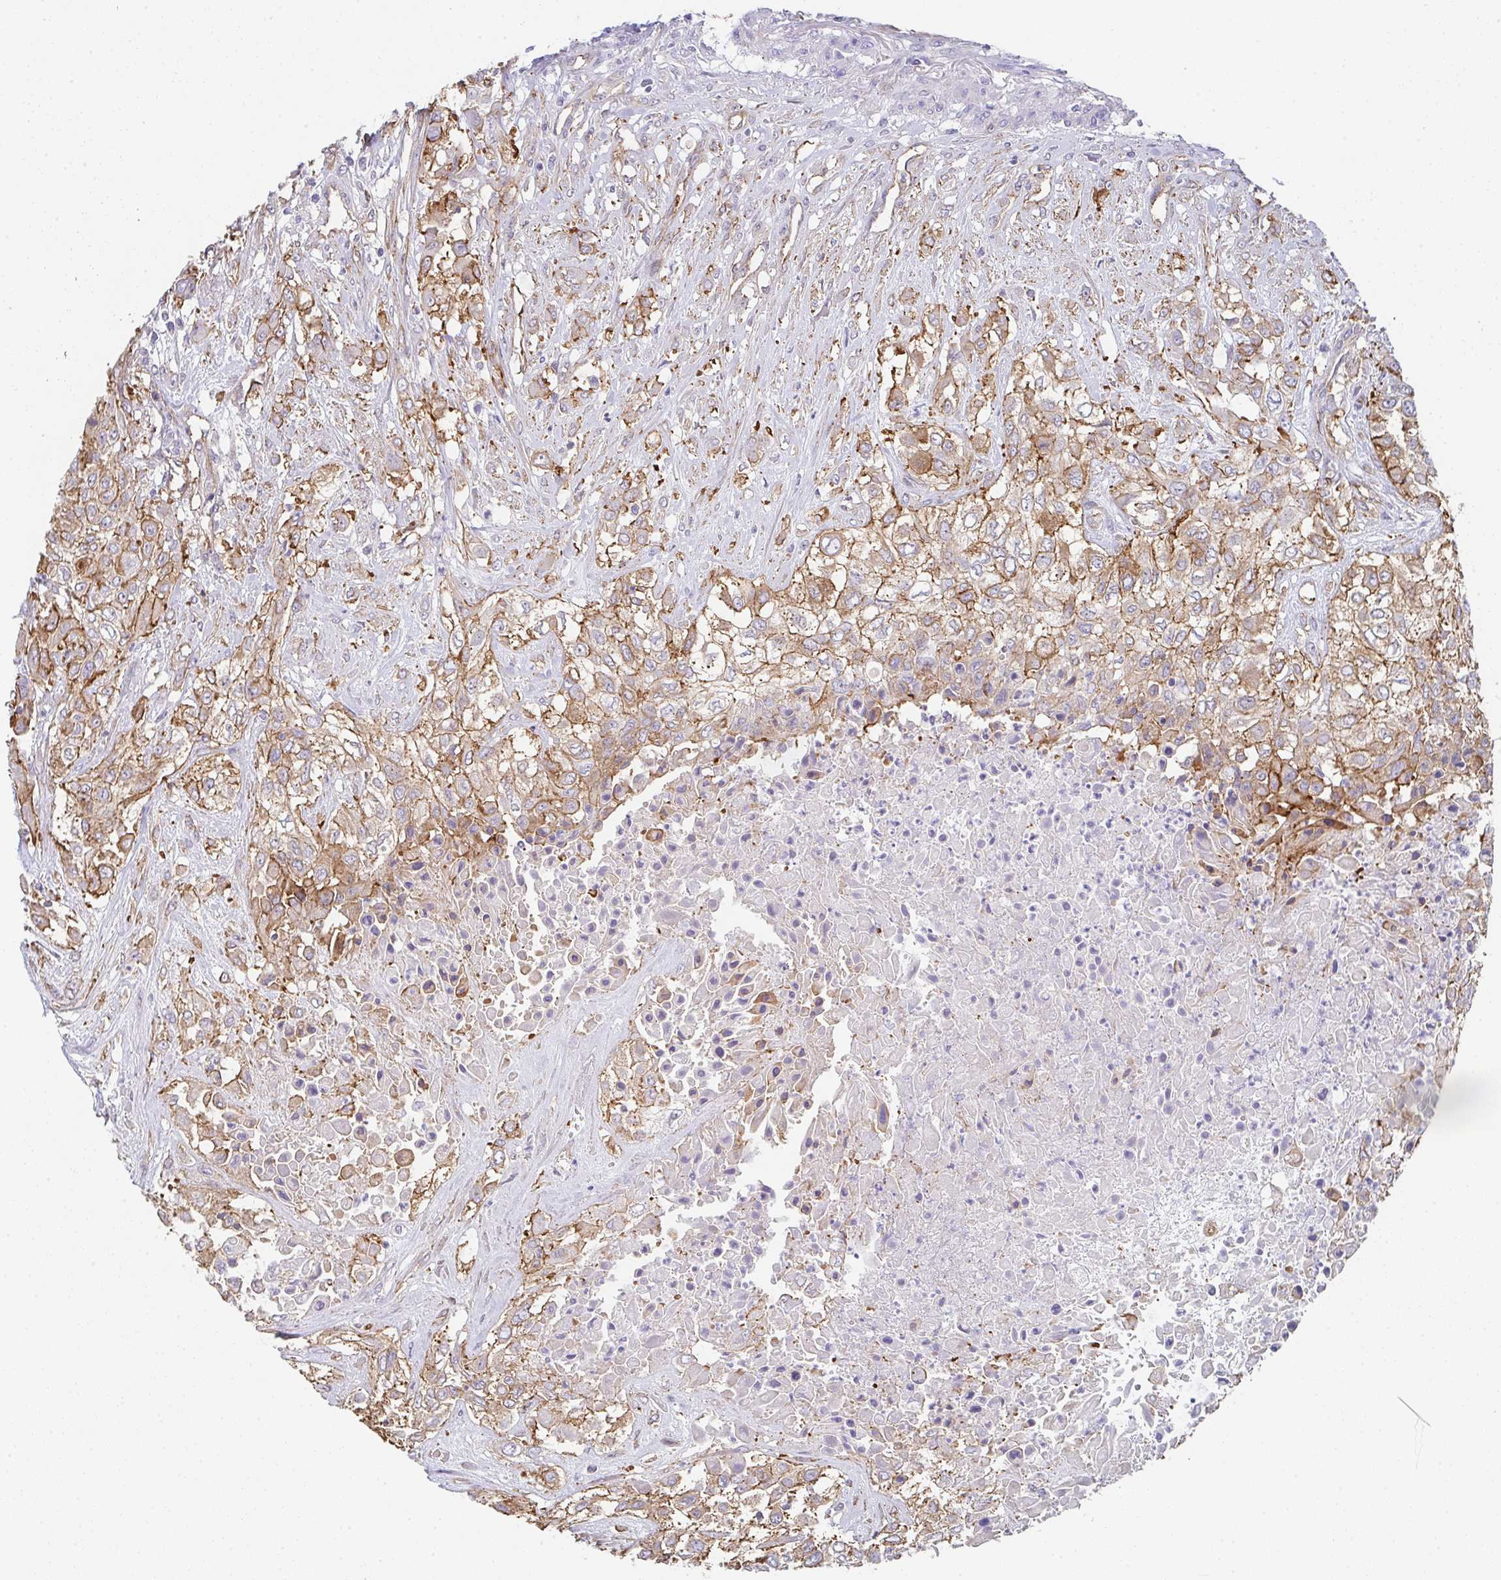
{"staining": {"intensity": "moderate", "quantity": "25%-75%", "location": "cytoplasmic/membranous"}, "tissue": "urothelial cancer", "cell_type": "Tumor cells", "image_type": "cancer", "snomed": [{"axis": "morphology", "description": "Urothelial carcinoma, High grade"}, {"axis": "topography", "description": "Urinary bladder"}], "caption": "Immunohistochemical staining of urothelial cancer shows moderate cytoplasmic/membranous protein expression in approximately 25%-75% of tumor cells.", "gene": "DBN1", "patient": {"sex": "male", "age": 57}}